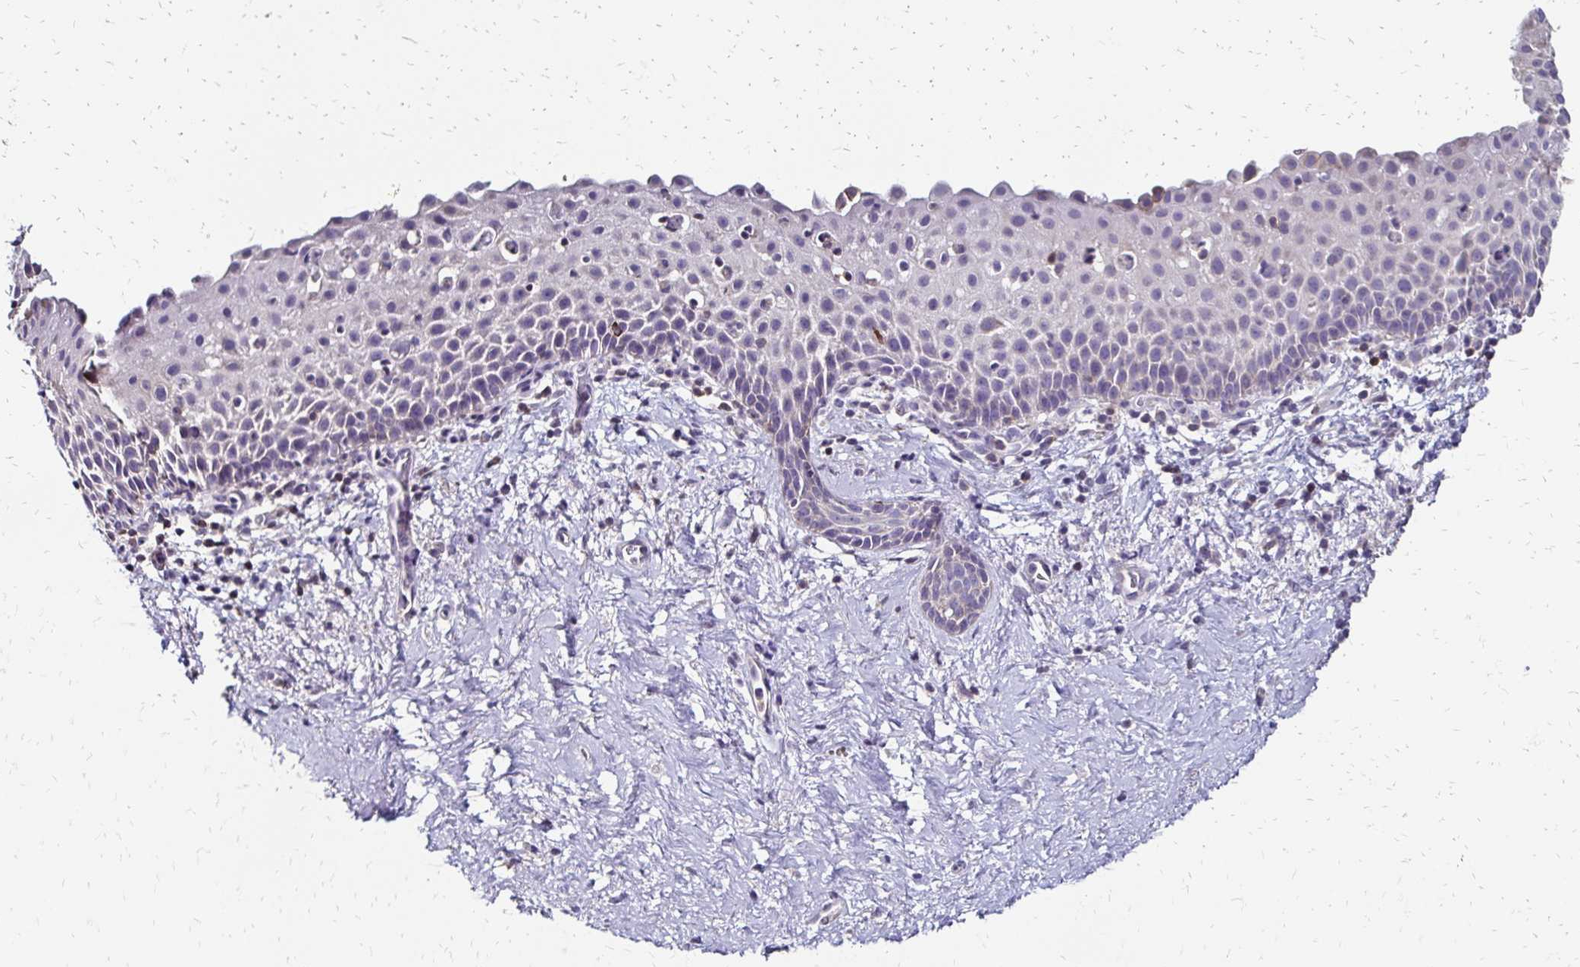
{"staining": {"intensity": "negative", "quantity": "none", "location": "none"}, "tissue": "vagina", "cell_type": "Squamous epithelial cells", "image_type": "normal", "snomed": [{"axis": "morphology", "description": "Normal tissue, NOS"}, {"axis": "topography", "description": "Vagina"}], "caption": "Image shows no significant protein staining in squamous epithelial cells of normal vagina. Nuclei are stained in blue.", "gene": "DTNB", "patient": {"sex": "female", "age": 61}}